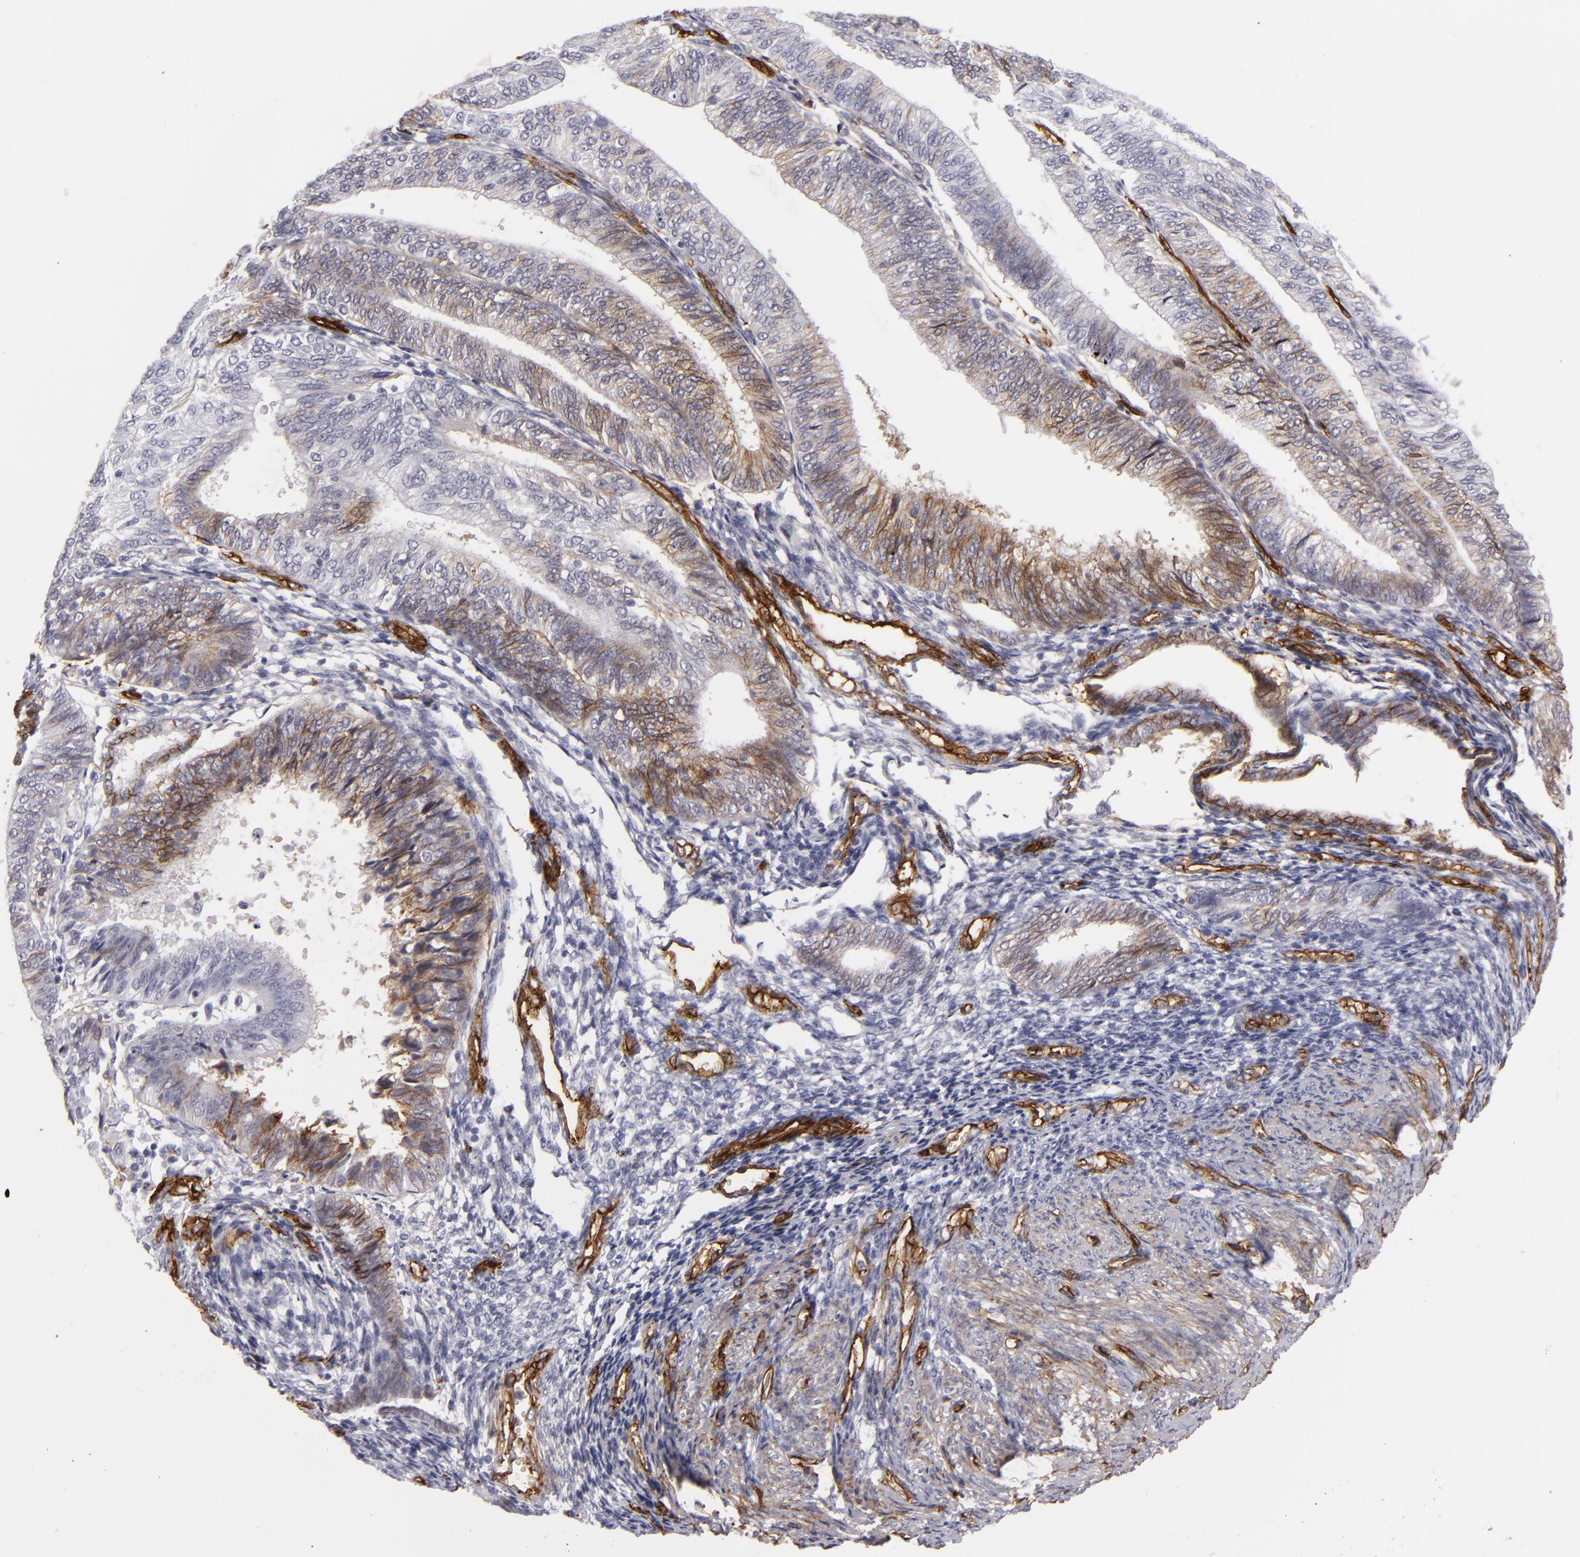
{"staining": {"intensity": "moderate", "quantity": "25%-75%", "location": "cytoplasmic/membranous"}, "tissue": "endometrial cancer", "cell_type": "Tumor cells", "image_type": "cancer", "snomed": [{"axis": "morphology", "description": "Adenocarcinoma, NOS"}, {"axis": "topography", "description": "Endometrium"}], "caption": "Protein analysis of endometrial cancer (adenocarcinoma) tissue shows moderate cytoplasmic/membranous expression in about 25%-75% of tumor cells.", "gene": "MCAM", "patient": {"sex": "female", "age": 55}}